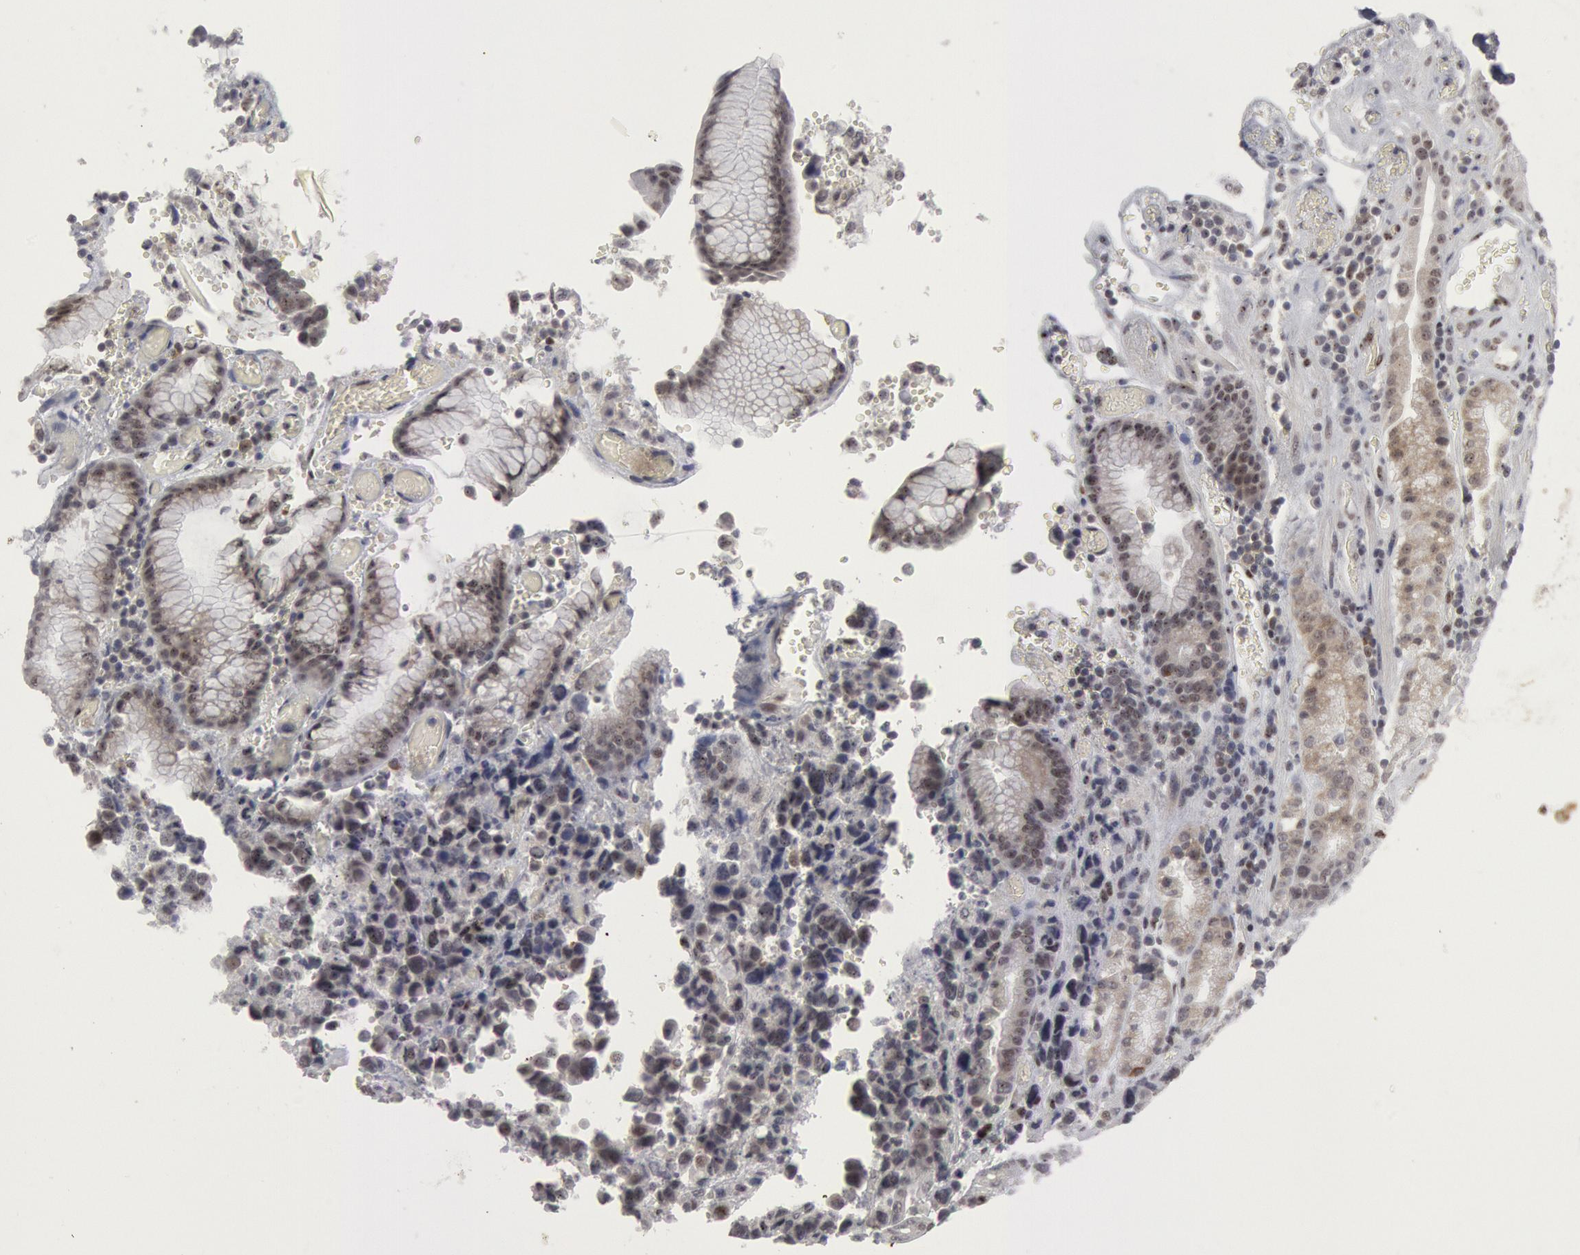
{"staining": {"intensity": "negative", "quantity": "none", "location": "none"}, "tissue": "stomach cancer", "cell_type": "Tumor cells", "image_type": "cancer", "snomed": [{"axis": "morphology", "description": "Adenocarcinoma, NOS"}, {"axis": "topography", "description": "Stomach, upper"}], "caption": "Adenocarcinoma (stomach) was stained to show a protein in brown. There is no significant expression in tumor cells. (Immunohistochemistry (ihc), brightfield microscopy, high magnification).", "gene": "FOXO1", "patient": {"sex": "male", "age": 71}}